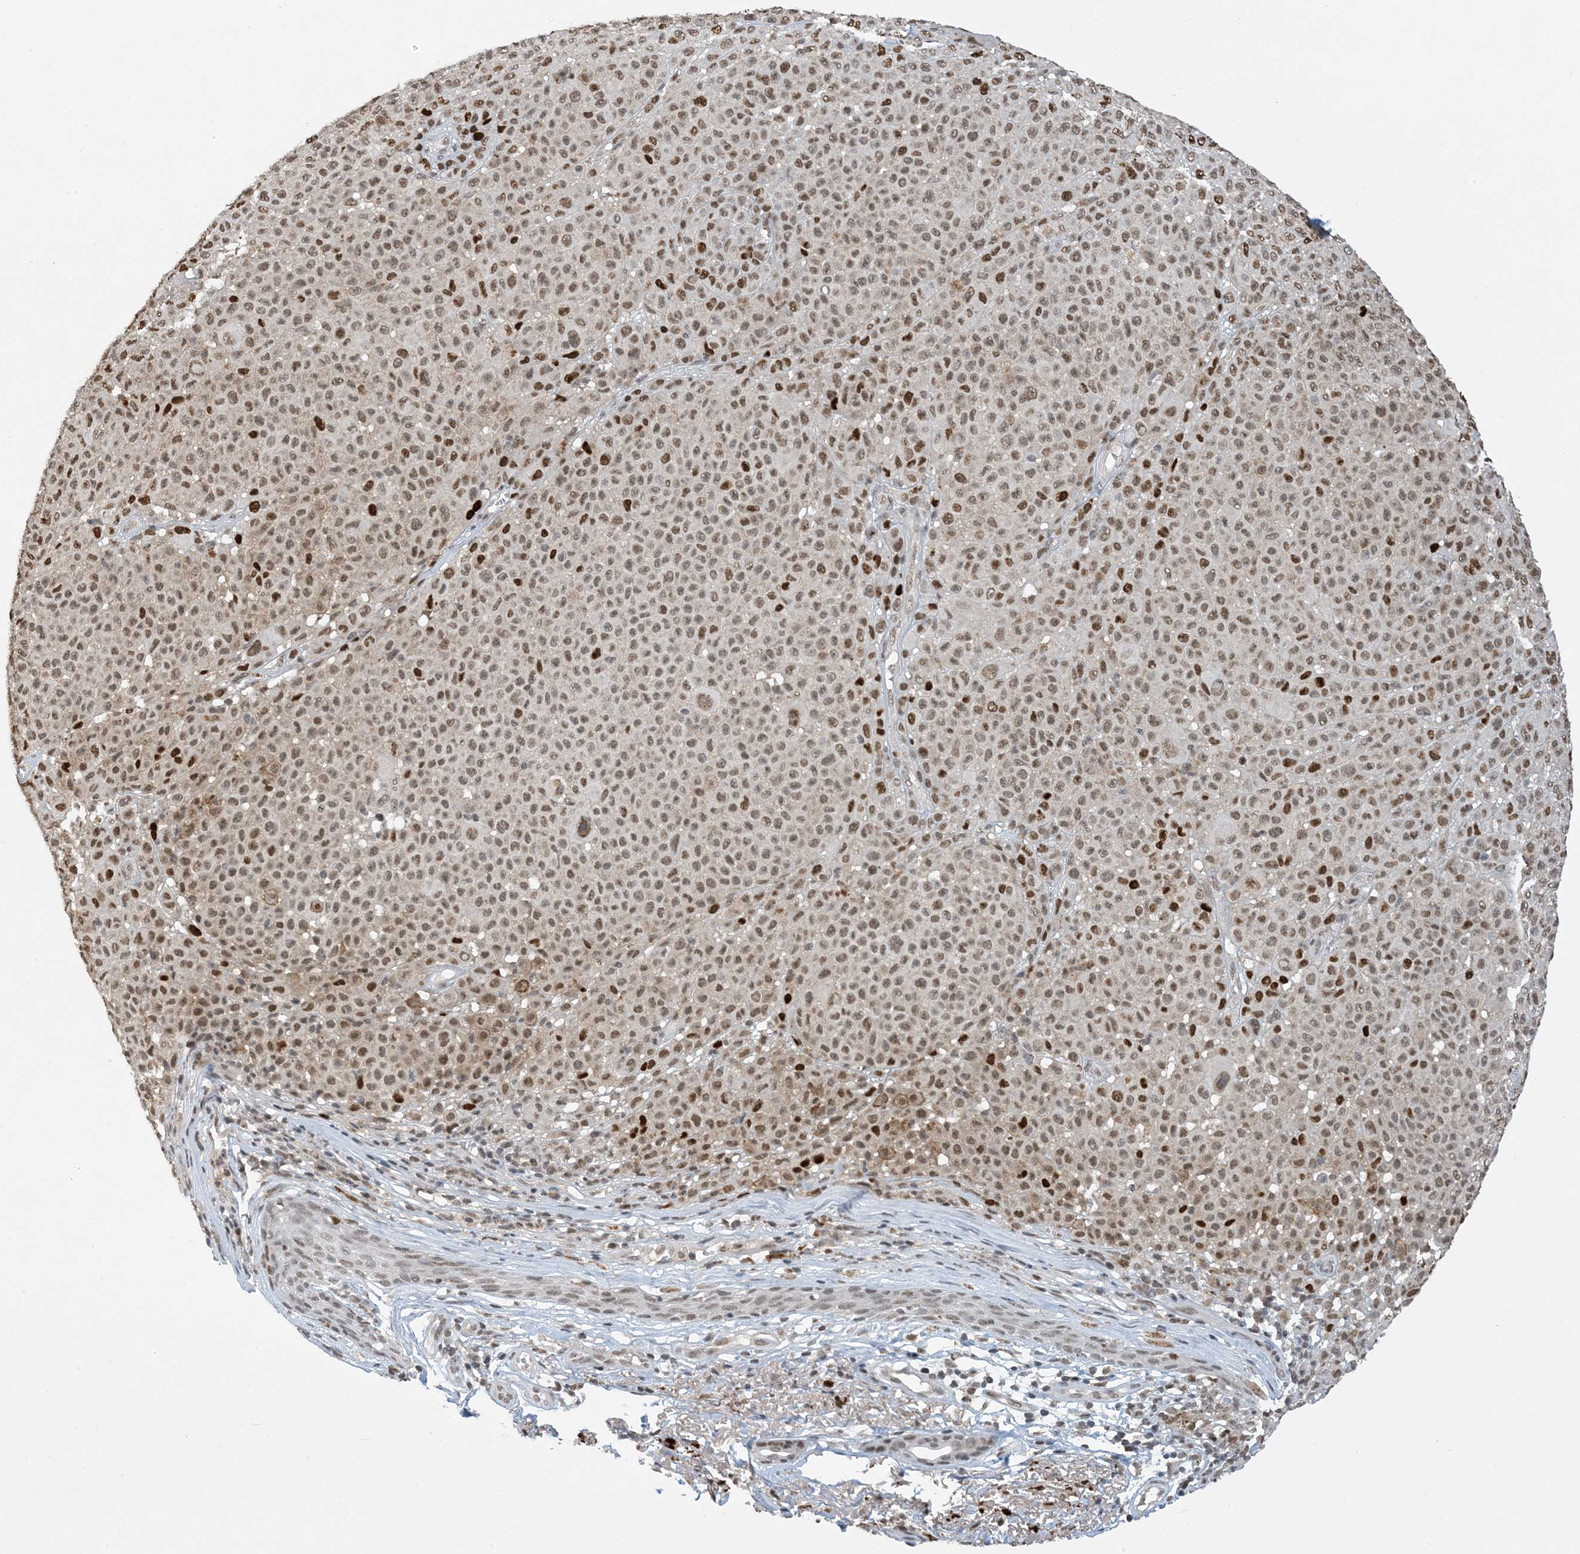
{"staining": {"intensity": "moderate", "quantity": ">75%", "location": "nuclear"}, "tissue": "melanoma", "cell_type": "Tumor cells", "image_type": "cancer", "snomed": [{"axis": "morphology", "description": "Malignant melanoma, NOS"}, {"axis": "topography", "description": "Skin"}], "caption": "This is an image of immunohistochemistry (IHC) staining of melanoma, which shows moderate staining in the nuclear of tumor cells.", "gene": "ACYP2", "patient": {"sex": "female", "age": 94}}